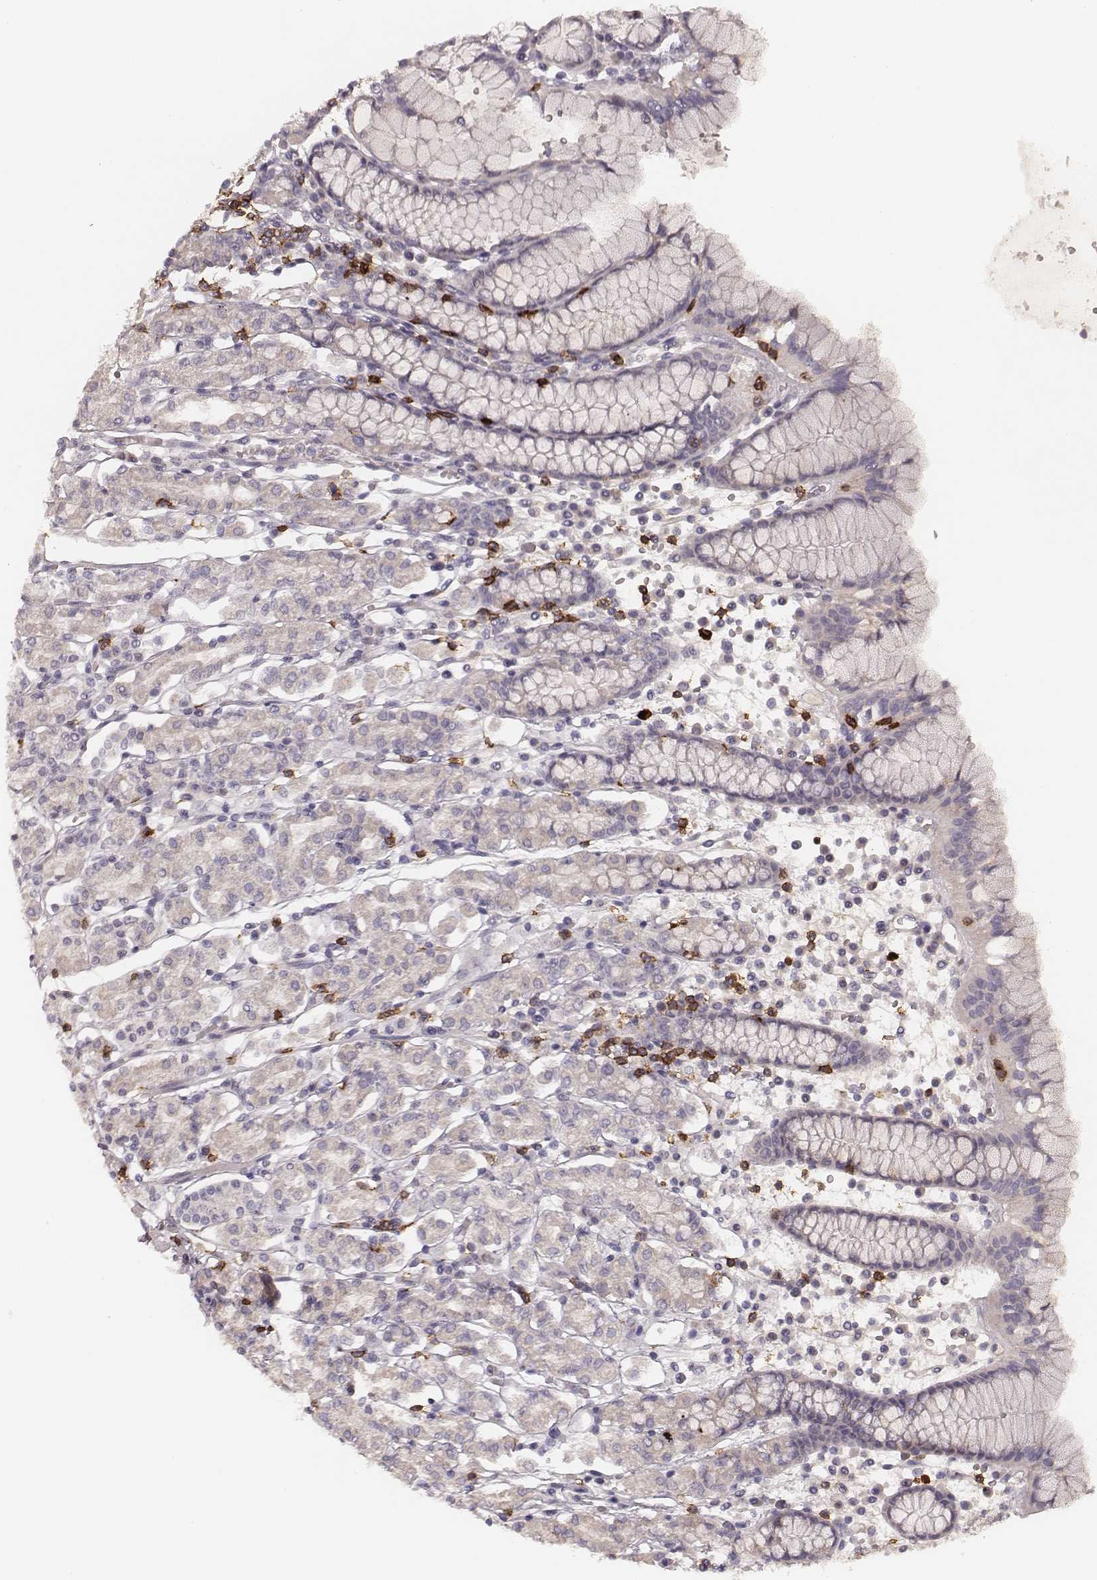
{"staining": {"intensity": "negative", "quantity": "none", "location": "none"}, "tissue": "stomach", "cell_type": "Glandular cells", "image_type": "normal", "snomed": [{"axis": "morphology", "description": "Normal tissue, NOS"}, {"axis": "topography", "description": "Stomach, upper"}, {"axis": "topography", "description": "Stomach"}], "caption": "Immunohistochemistry image of normal stomach: human stomach stained with DAB (3,3'-diaminobenzidine) demonstrates no significant protein staining in glandular cells. Brightfield microscopy of immunohistochemistry (IHC) stained with DAB (brown) and hematoxylin (blue), captured at high magnification.", "gene": "CD8A", "patient": {"sex": "male", "age": 62}}